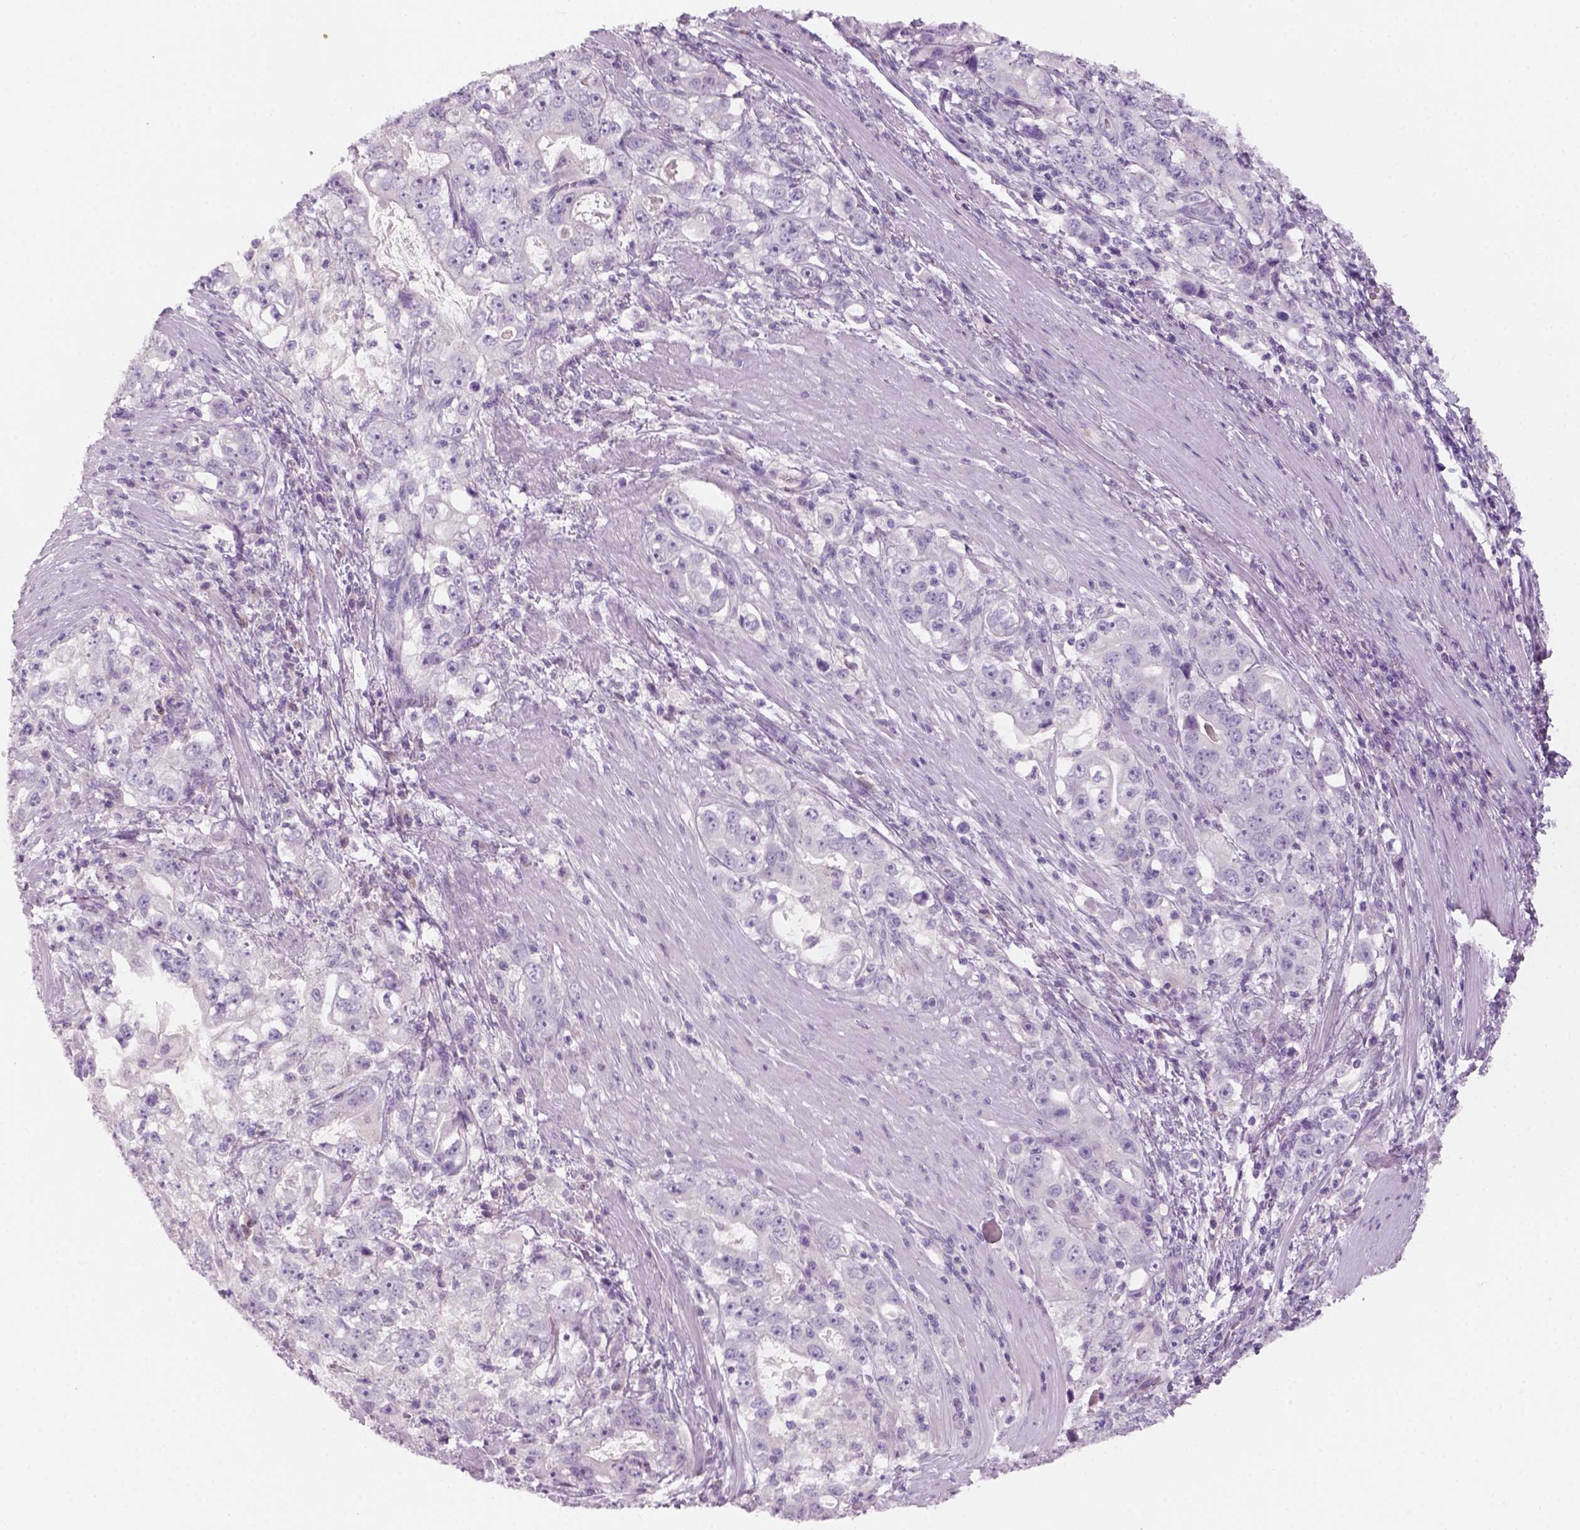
{"staining": {"intensity": "negative", "quantity": "none", "location": "none"}, "tissue": "stomach cancer", "cell_type": "Tumor cells", "image_type": "cancer", "snomed": [{"axis": "morphology", "description": "Adenocarcinoma, NOS"}, {"axis": "topography", "description": "Stomach, lower"}], "caption": "This micrograph is of stomach cancer stained with immunohistochemistry (IHC) to label a protein in brown with the nuclei are counter-stained blue. There is no positivity in tumor cells.", "gene": "KRT25", "patient": {"sex": "female", "age": 72}}